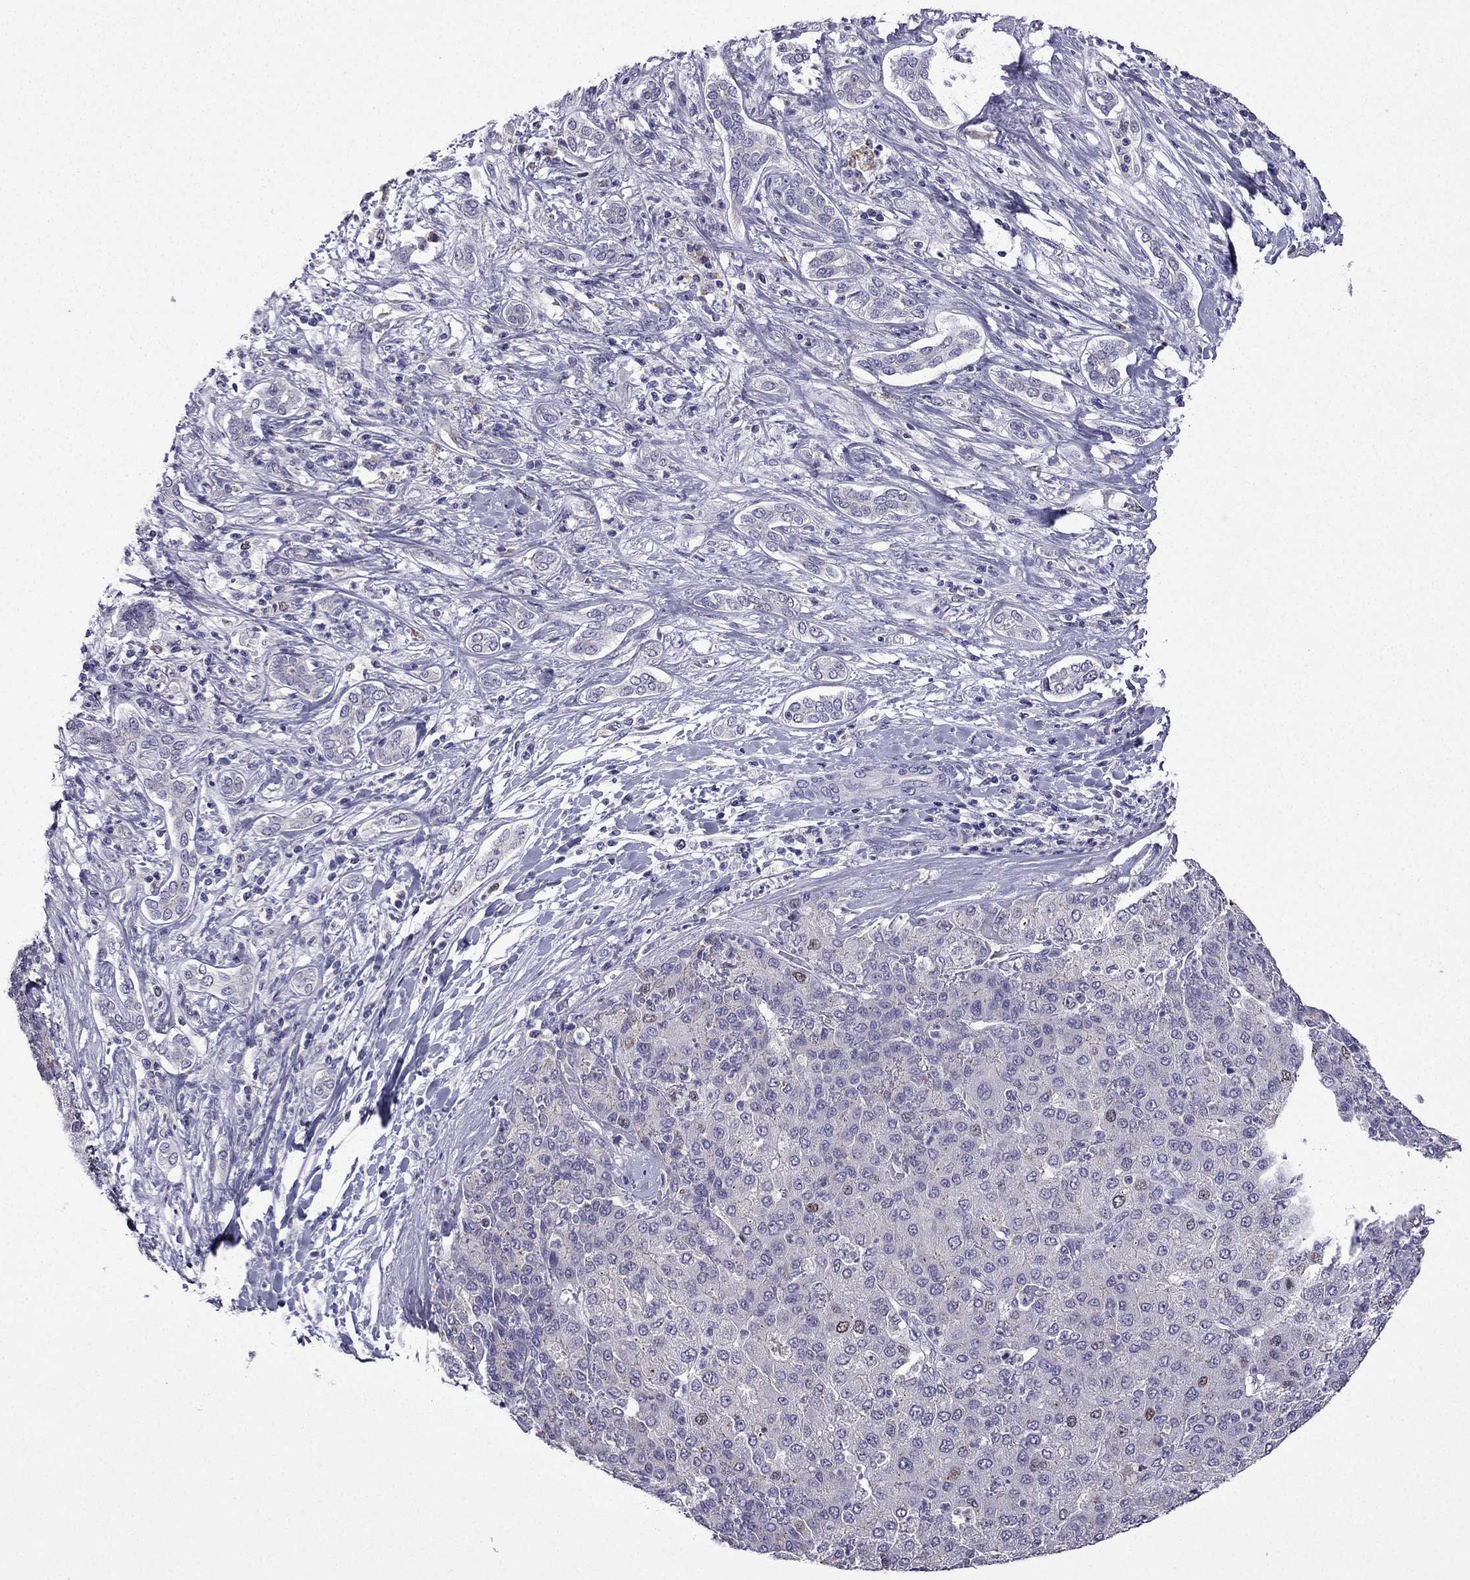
{"staining": {"intensity": "weak", "quantity": "<25%", "location": "nuclear"}, "tissue": "liver cancer", "cell_type": "Tumor cells", "image_type": "cancer", "snomed": [{"axis": "morphology", "description": "Carcinoma, Hepatocellular, NOS"}, {"axis": "topography", "description": "Liver"}], "caption": "The immunohistochemistry (IHC) micrograph has no significant staining in tumor cells of hepatocellular carcinoma (liver) tissue.", "gene": "UHRF1", "patient": {"sex": "male", "age": 65}}